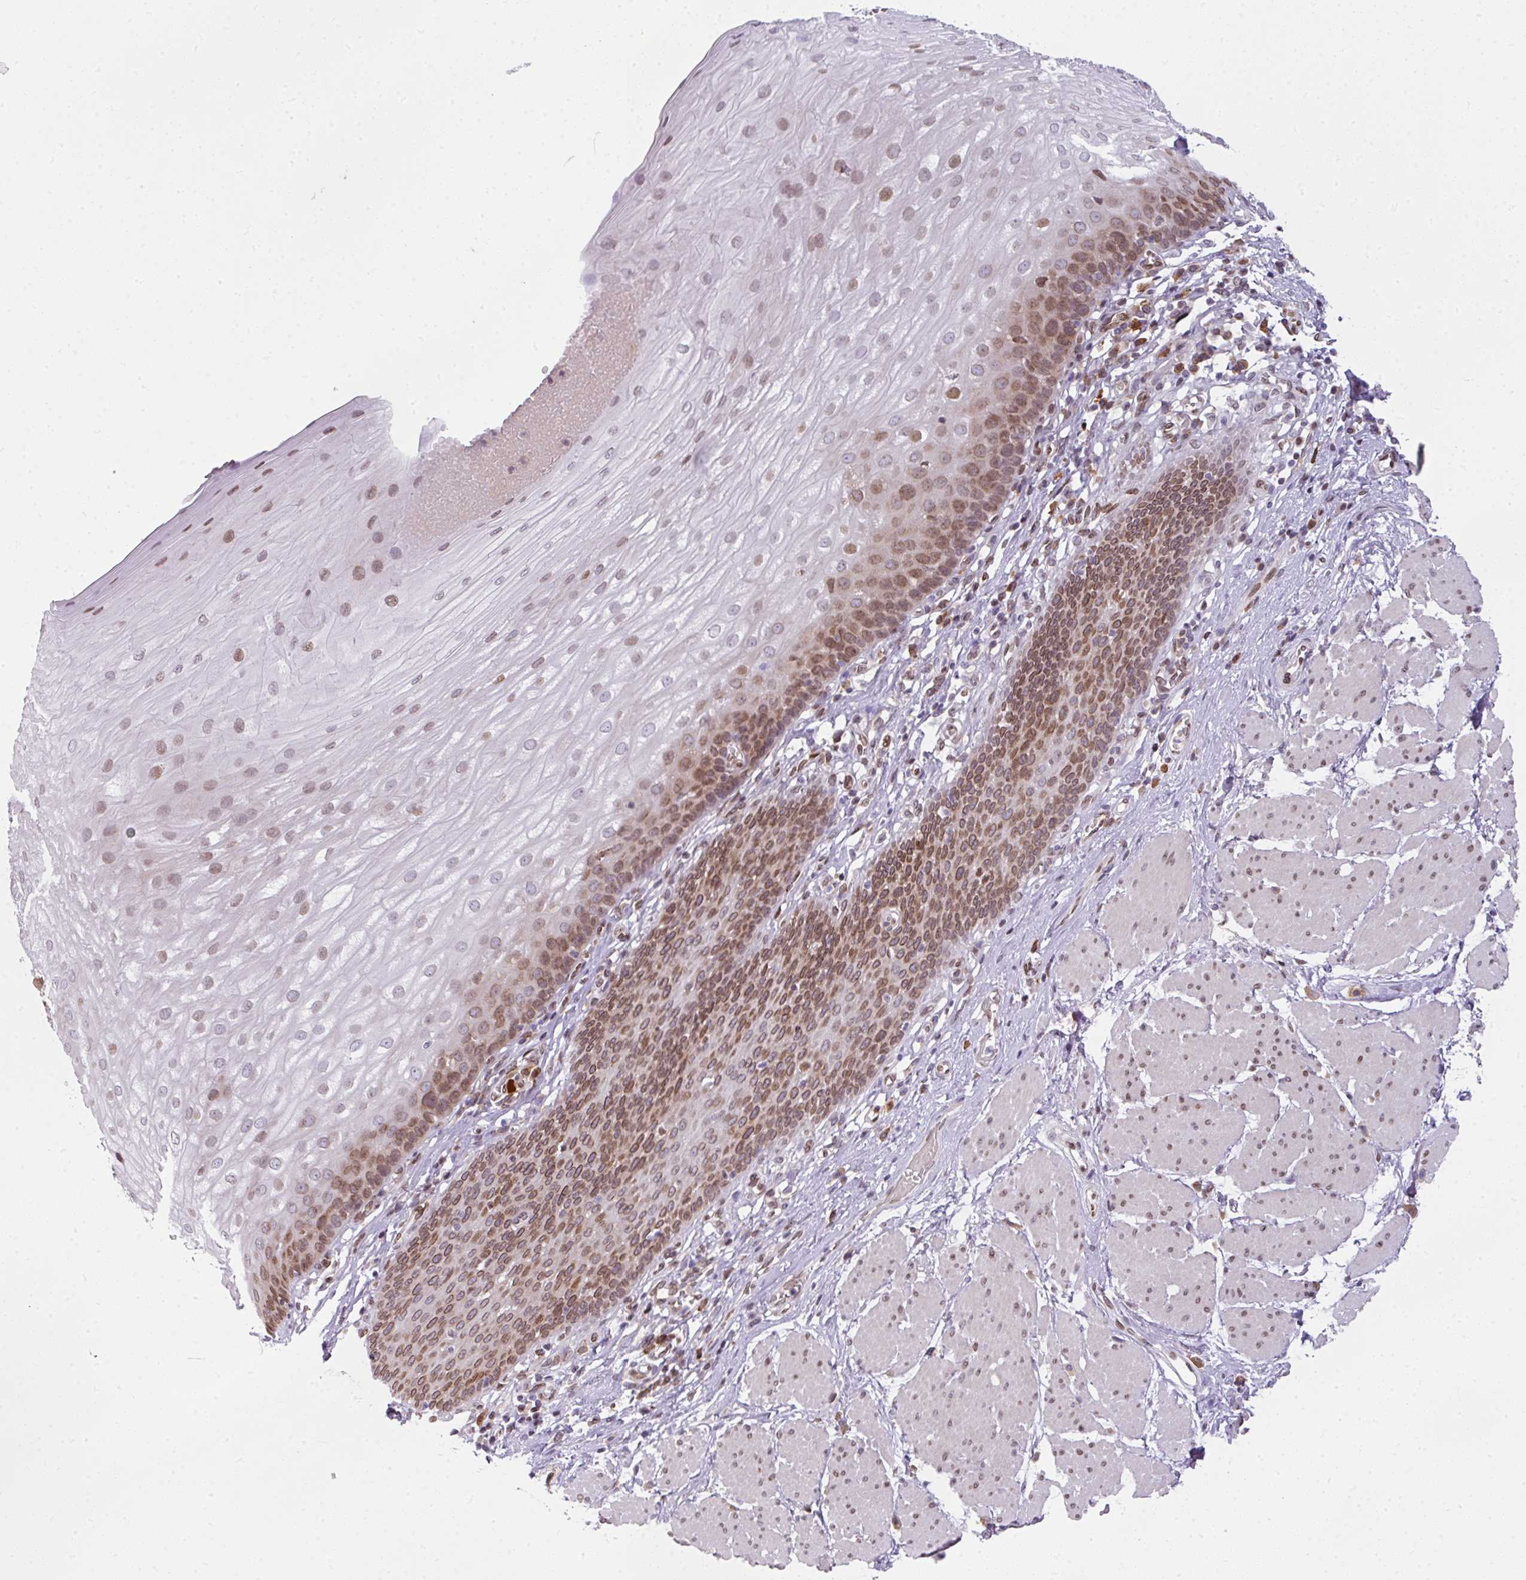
{"staining": {"intensity": "moderate", "quantity": "25%-75%", "location": "cytoplasmic/membranous,nuclear"}, "tissue": "esophagus", "cell_type": "Squamous epithelial cells", "image_type": "normal", "snomed": [{"axis": "morphology", "description": "Normal tissue, NOS"}, {"axis": "topography", "description": "Esophagus"}], "caption": "Esophagus stained with a brown dye displays moderate cytoplasmic/membranous,nuclear positive positivity in approximately 25%-75% of squamous epithelial cells.", "gene": "PLK1", "patient": {"sex": "male", "age": 69}}